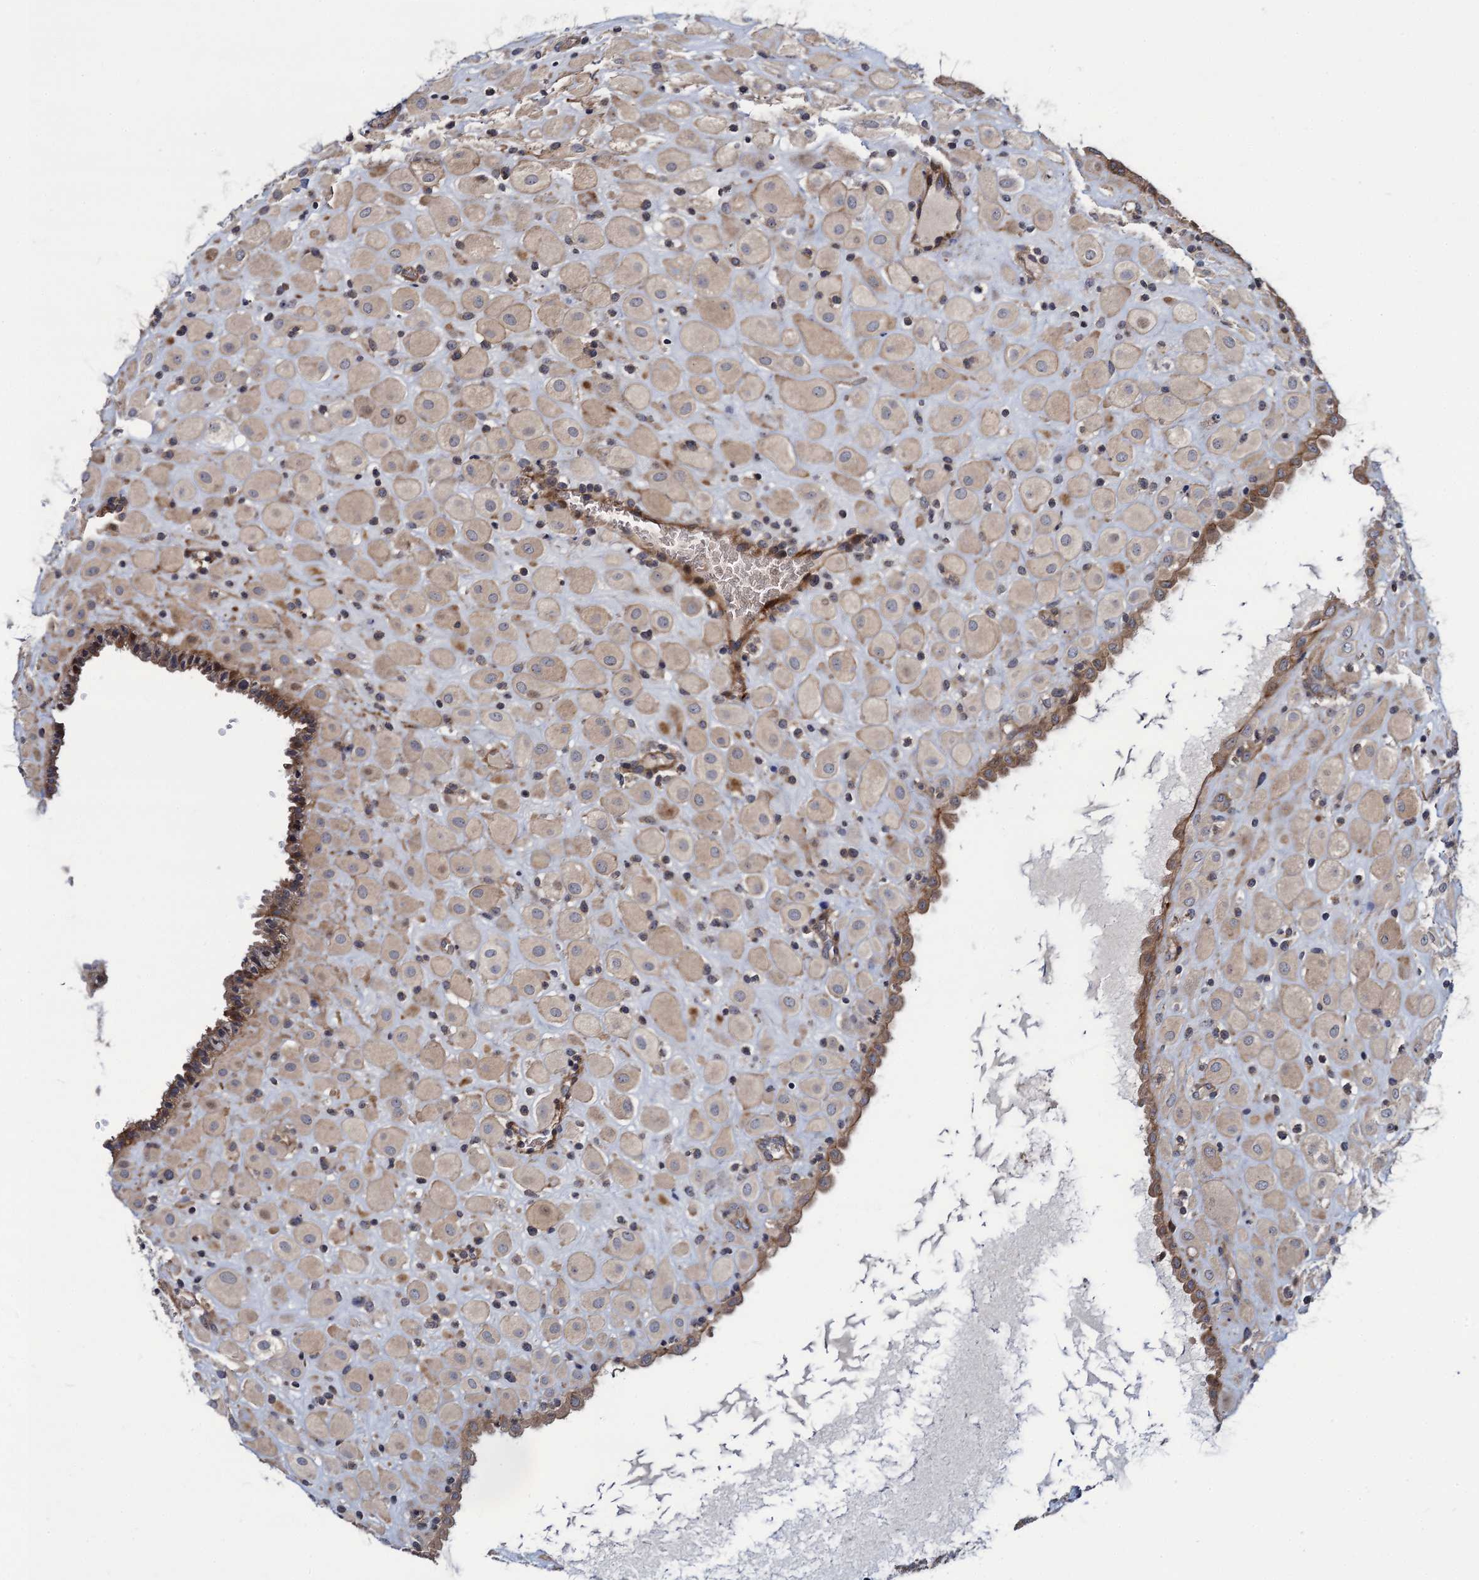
{"staining": {"intensity": "moderate", "quantity": "25%-75%", "location": "cytoplasmic/membranous"}, "tissue": "placenta", "cell_type": "Decidual cells", "image_type": "normal", "snomed": [{"axis": "morphology", "description": "Normal tissue, NOS"}, {"axis": "topography", "description": "Placenta"}], "caption": "Immunohistochemistry staining of normal placenta, which shows medium levels of moderate cytoplasmic/membranous expression in about 25%-75% of decidual cells indicating moderate cytoplasmic/membranous protein positivity. The staining was performed using DAB (brown) for protein detection and nuclei were counterstained in hematoxylin (blue).", "gene": "KXD1", "patient": {"sex": "female", "age": 35}}